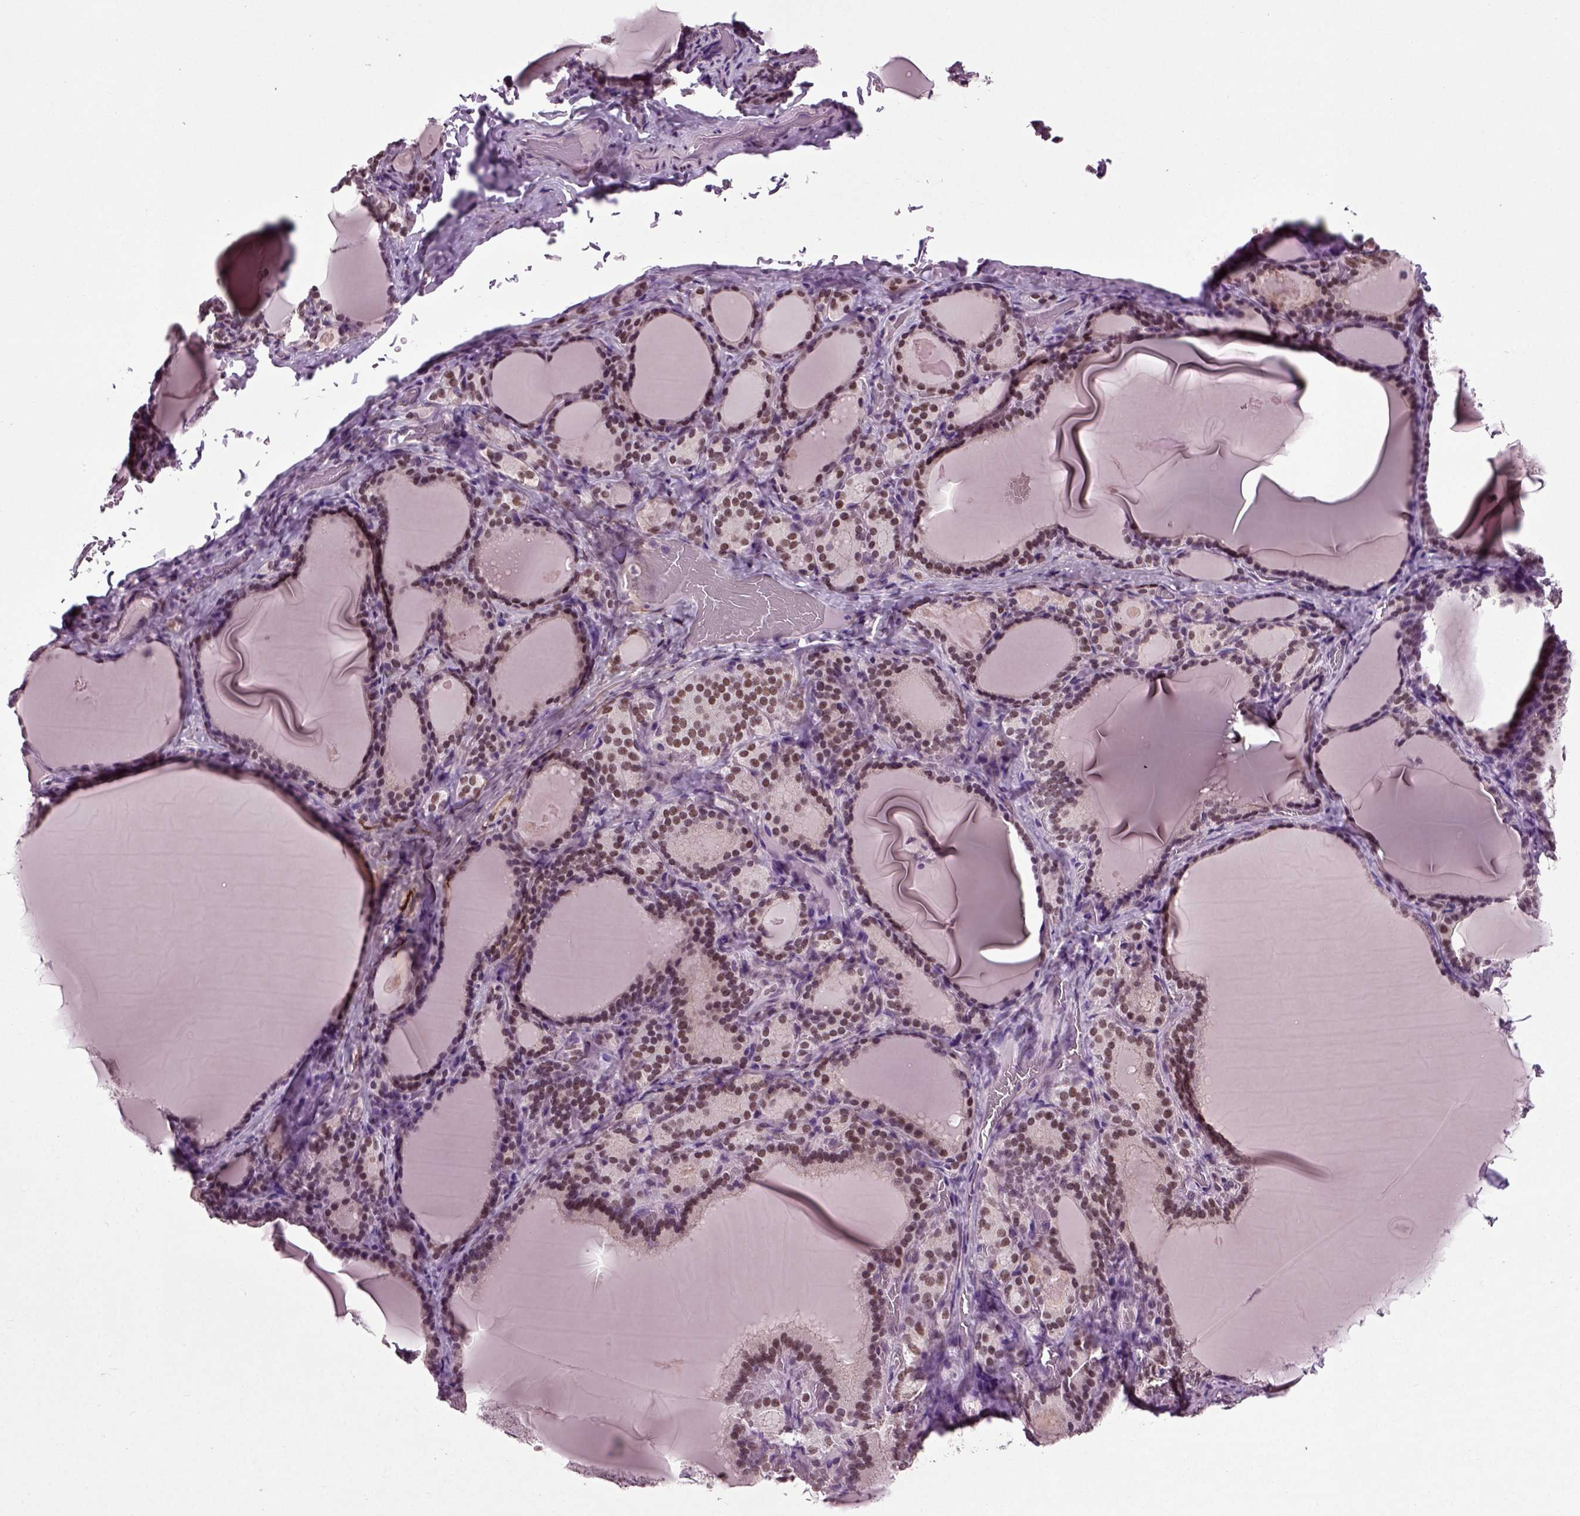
{"staining": {"intensity": "moderate", "quantity": ">75%", "location": "nuclear"}, "tissue": "thyroid gland", "cell_type": "Glandular cells", "image_type": "normal", "snomed": [{"axis": "morphology", "description": "Normal tissue, NOS"}, {"axis": "morphology", "description": "Hyperplasia, NOS"}, {"axis": "topography", "description": "Thyroid gland"}], "caption": "Glandular cells reveal medium levels of moderate nuclear positivity in approximately >75% of cells in benign human thyroid gland.", "gene": "RCOR3", "patient": {"sex": "female", "age": 27}}